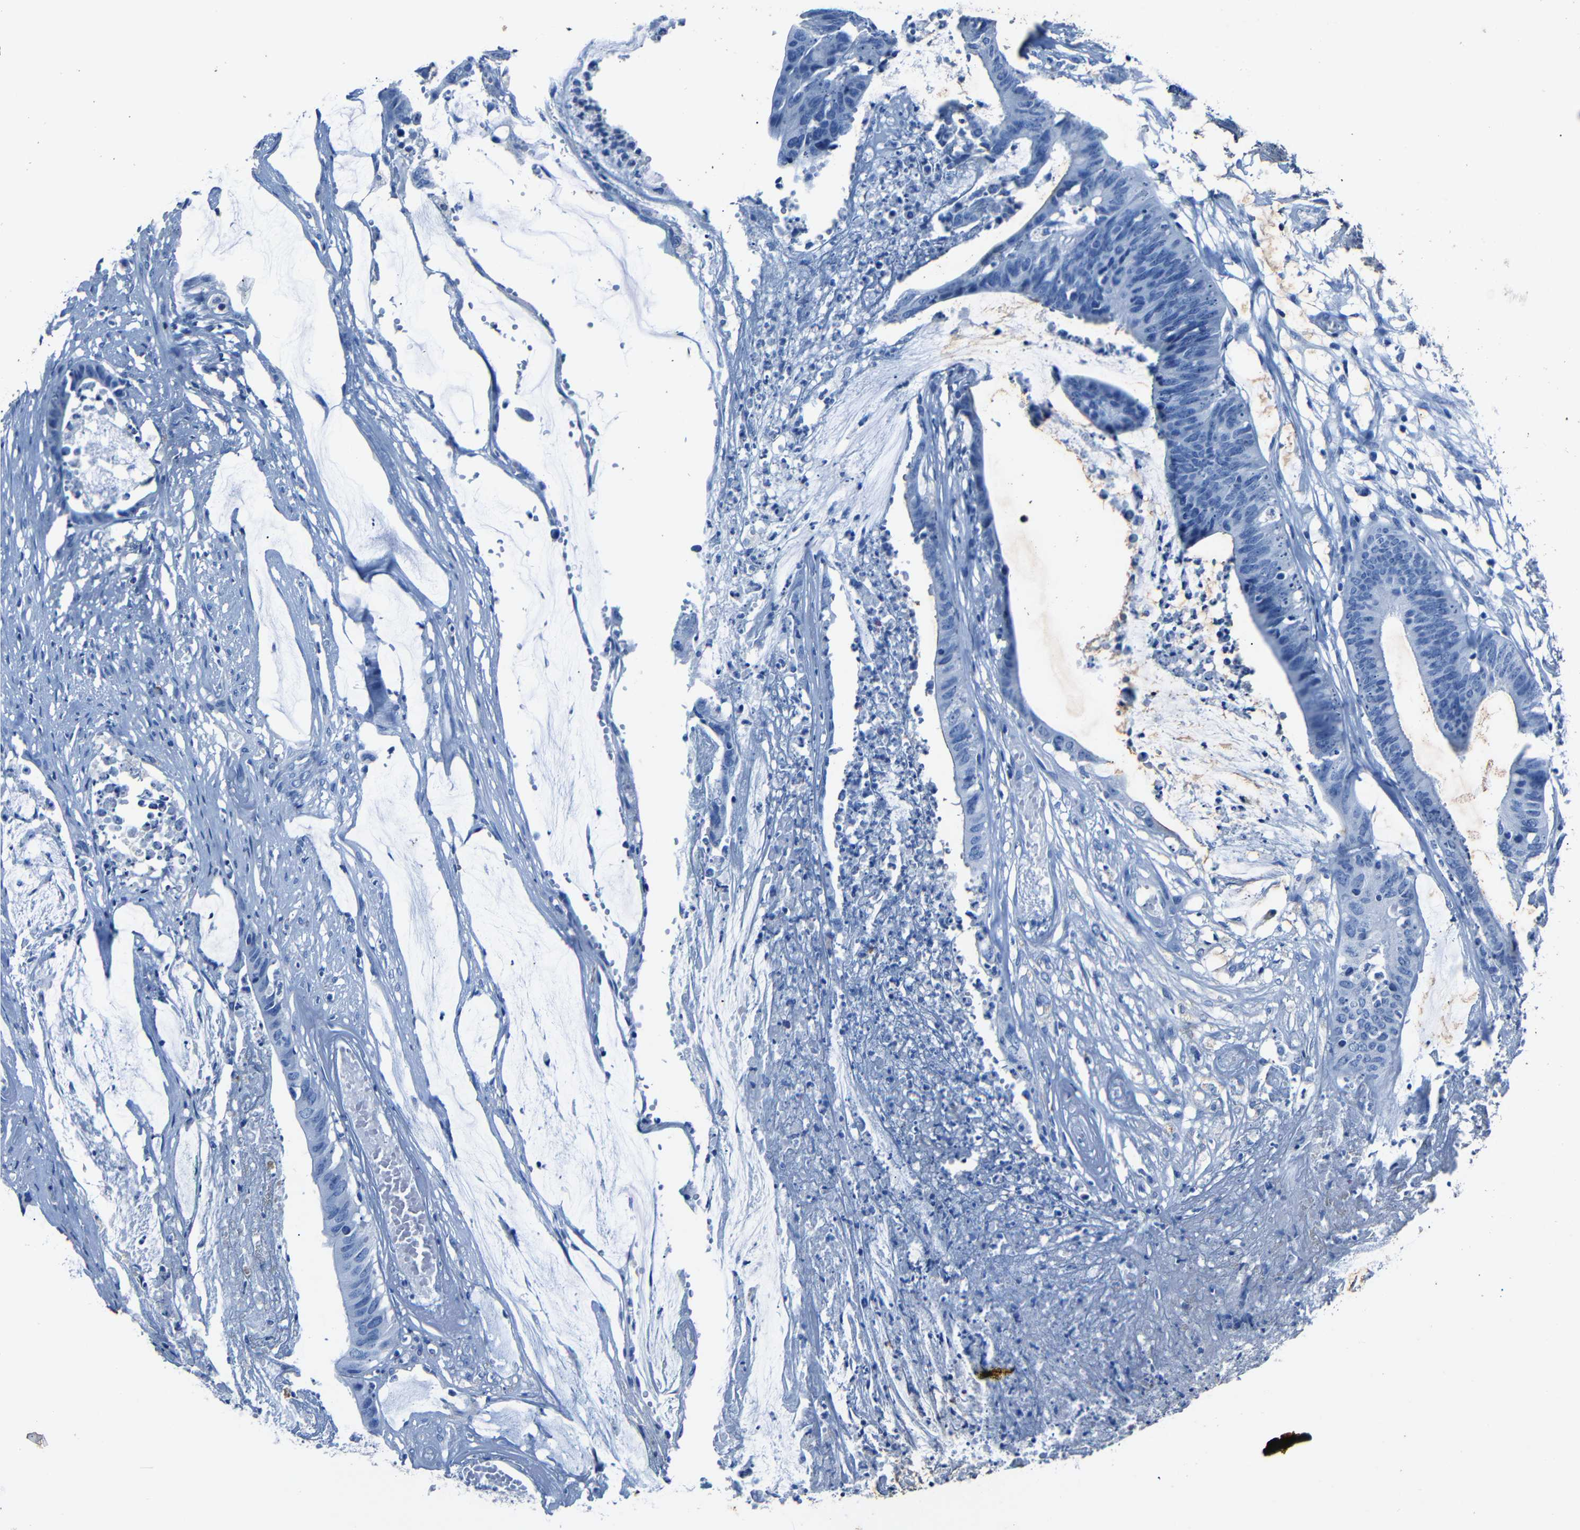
{"staining": {"intensity": "negative", "quantity": "none", "location": "none"}, "tissue": "colorectal cancer", "cell_type": "Tumor cells", "image_type": "cancer", "snomed": [{"axis": "morphology", "description": "Adenocarcinoma, NOS"}, {"axis": "topography", "description": "Rectum"}], "caption": "Protein analysis of colorectal cancer reveals no significant positivity in tumor cells.", "gene": "CLDN11", "patient": {"sex": "female", "age": 66}}